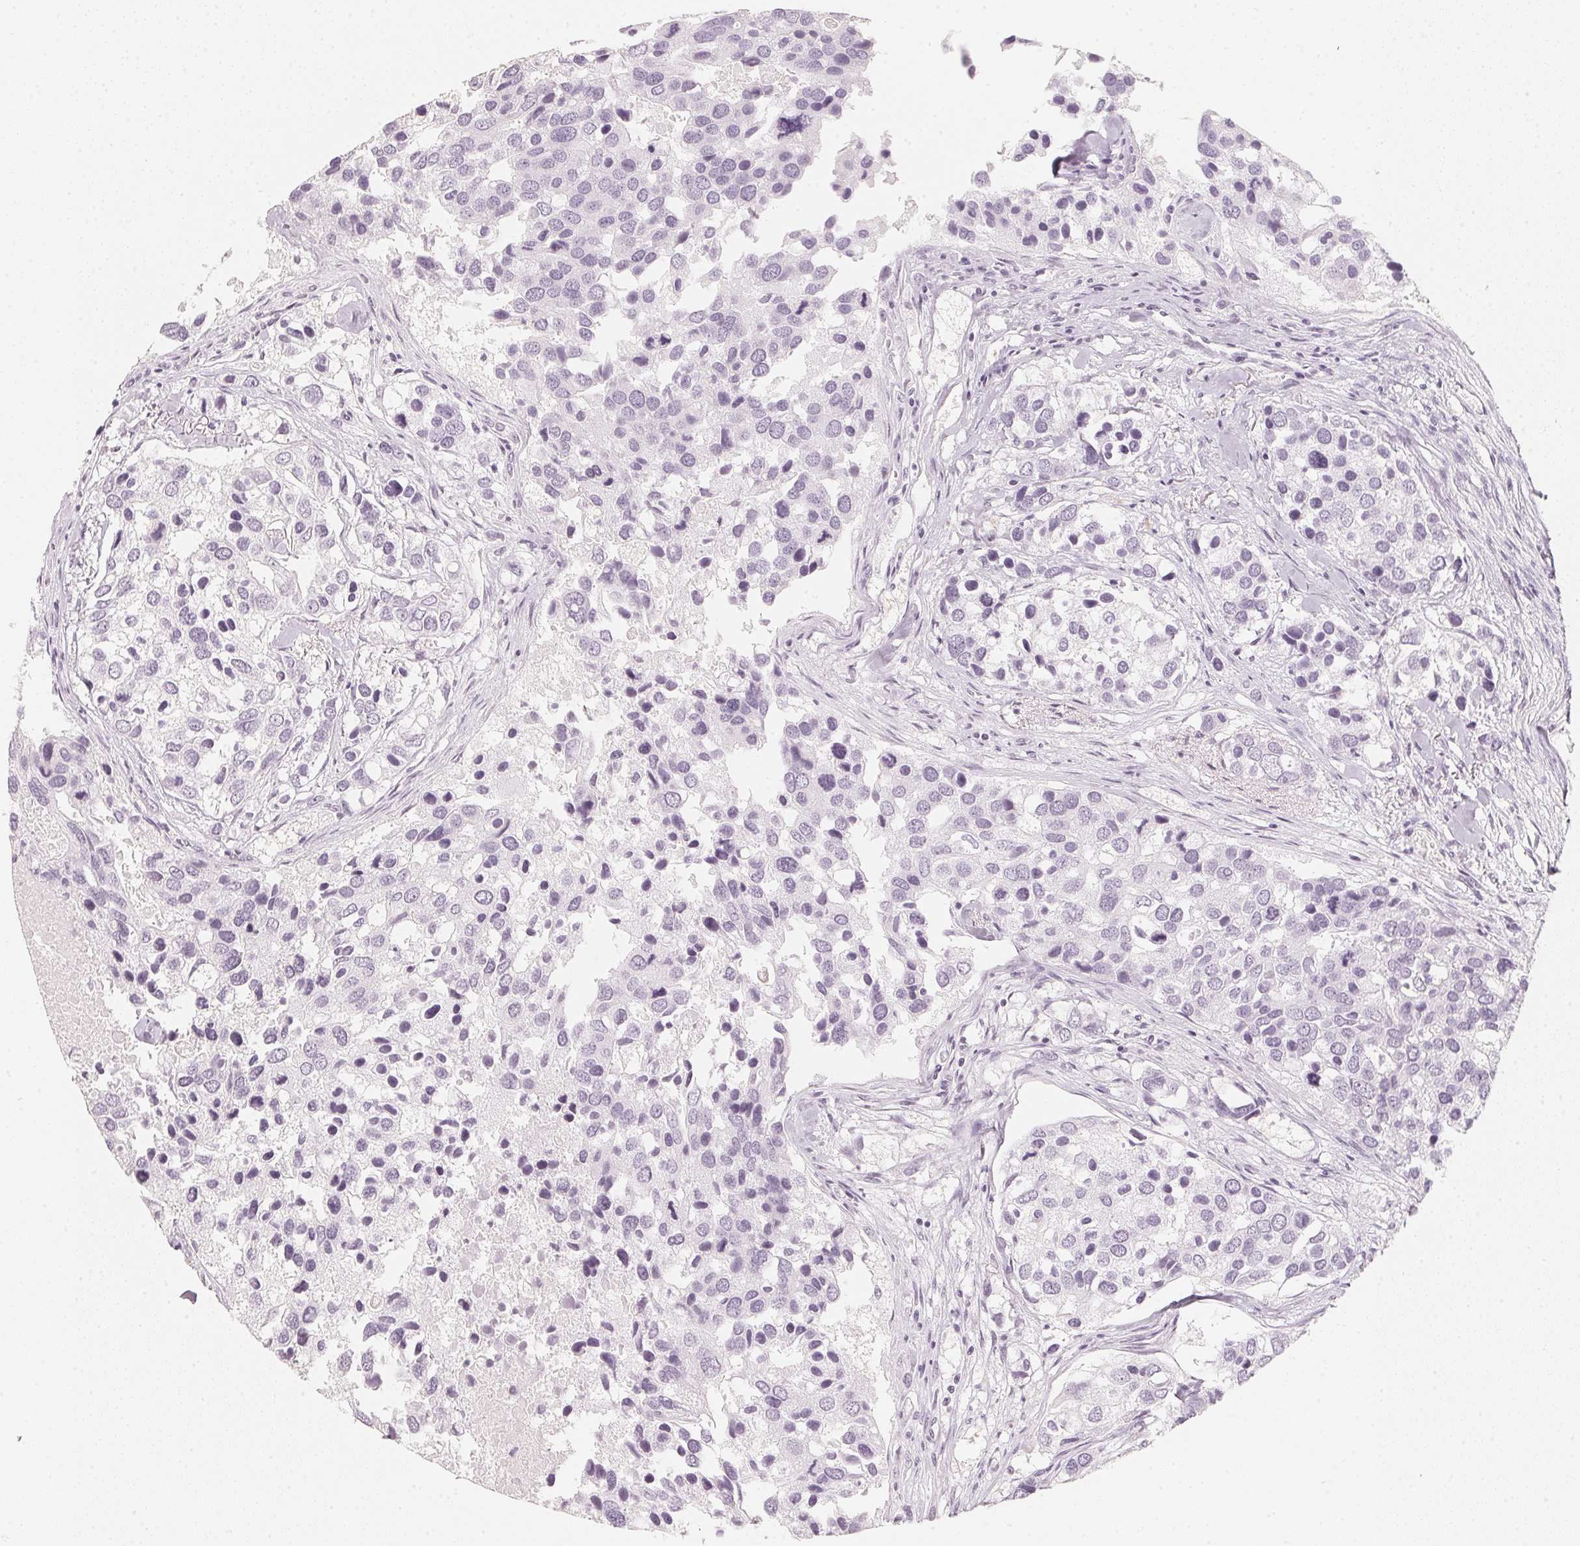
{"staining": {"intensity": "negative", "quantity": "none", "location": "none"}, "tissue": "breast cancer", "cell_type": "Tumor cells", "image_type": "cancer", "snomed": [{"axis": "morphology", "description": "Duct carcinoma"}, {"axis": "topography", "description": "Breast"}], "caption": "This is an immunohistochemistry image of human infiltrating ductal carcinoma (breast). There is no staining in tumor cells.", "gene": "SLC22A8", "patient": {"sex": "female", "age": 83}}